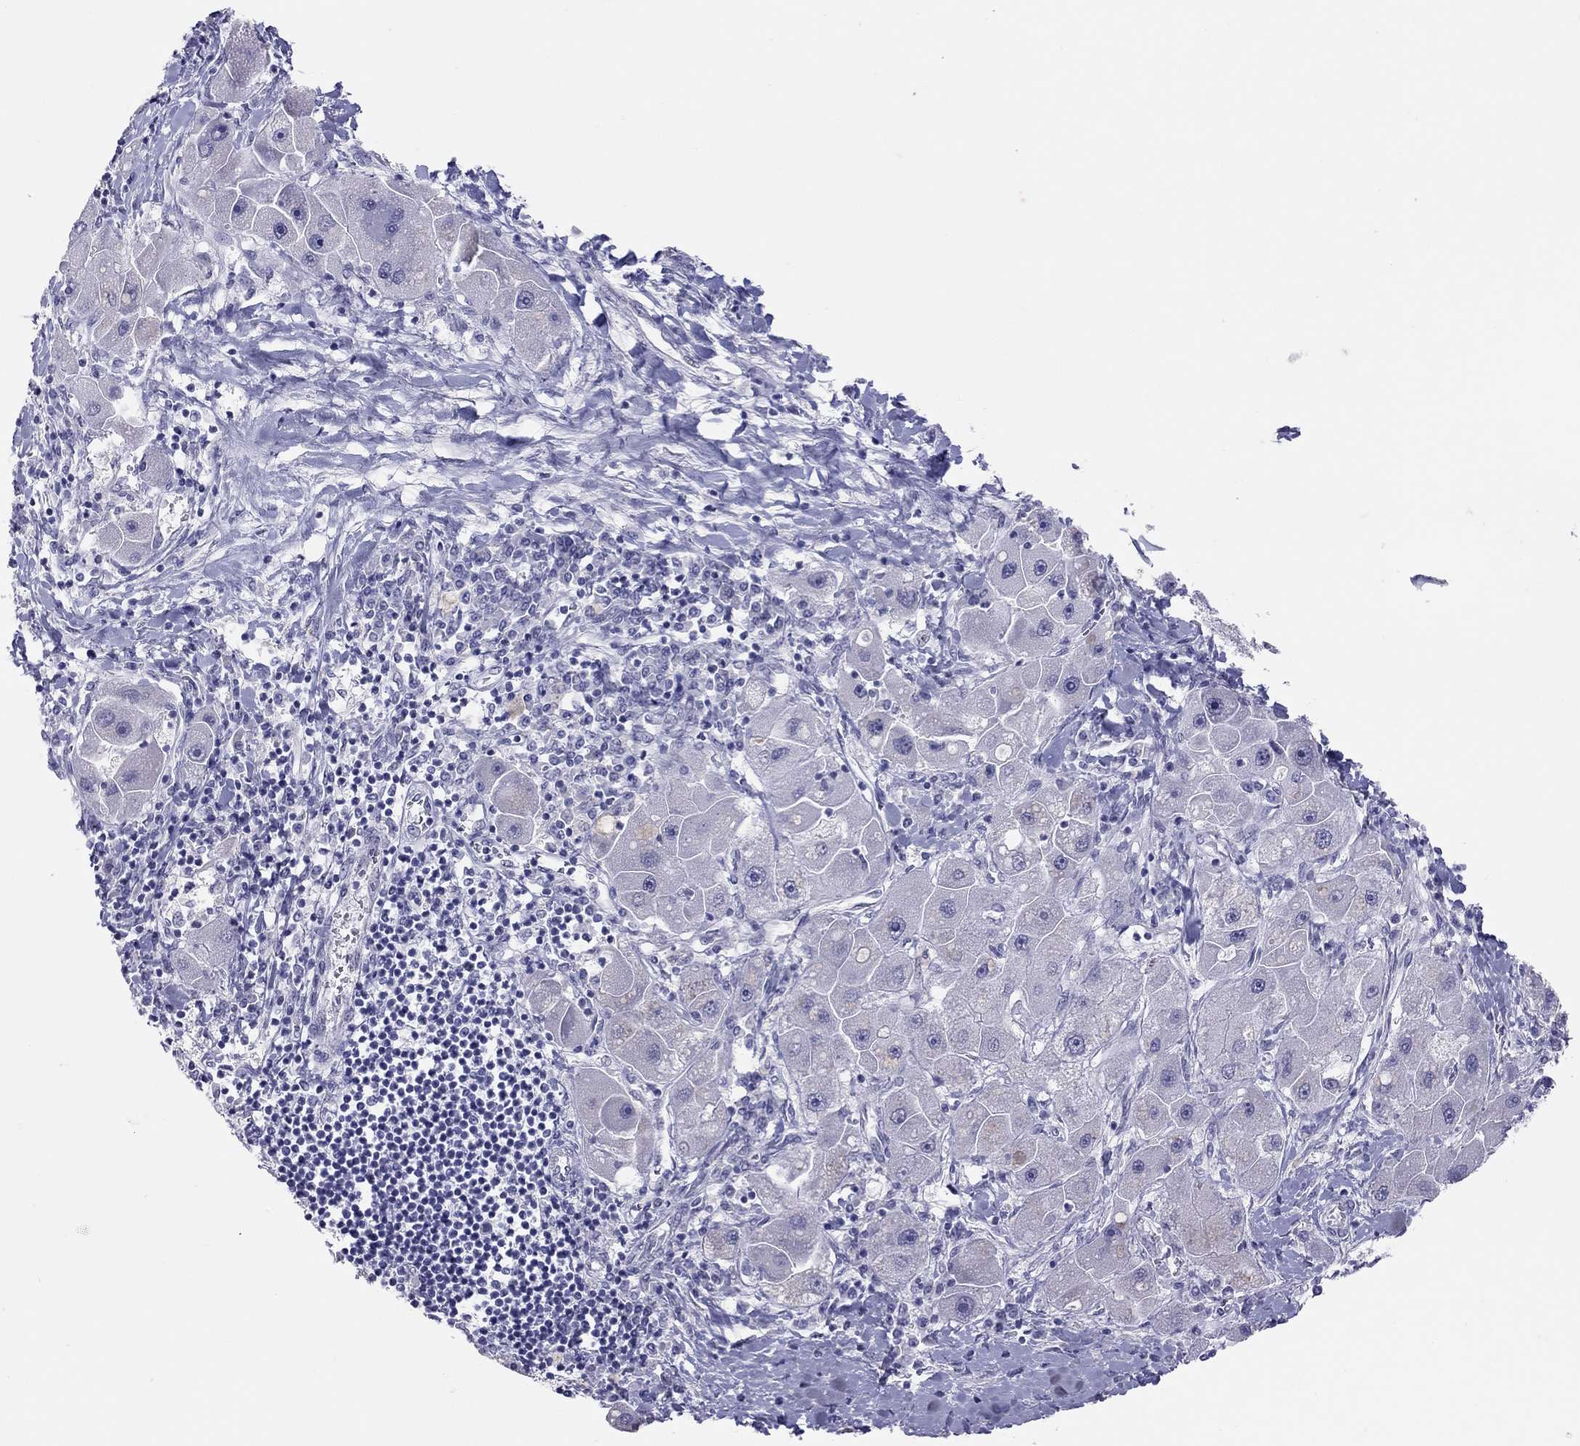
{"staining": {"intensity": "negative", "quantity": "none", "location": "none"}, "tissue": "liver cancer", "cell_type": "Tumor cells", "image_type": "cancer", "snomed": [{"axis": "morphology", "description": "Carcinoma, Hepatocellular, NOS"}, {"axis": "topography", "description": "Liver"}], "caption": "A high-resolution histopathology image shows immunohistochemistry (IHC) staining of hepatocellular carcinoma (liver), which demonstrates no significant positivity in tumor cells.", "gene": "JHY", "patient": {"sex": "male", "age": 24}}